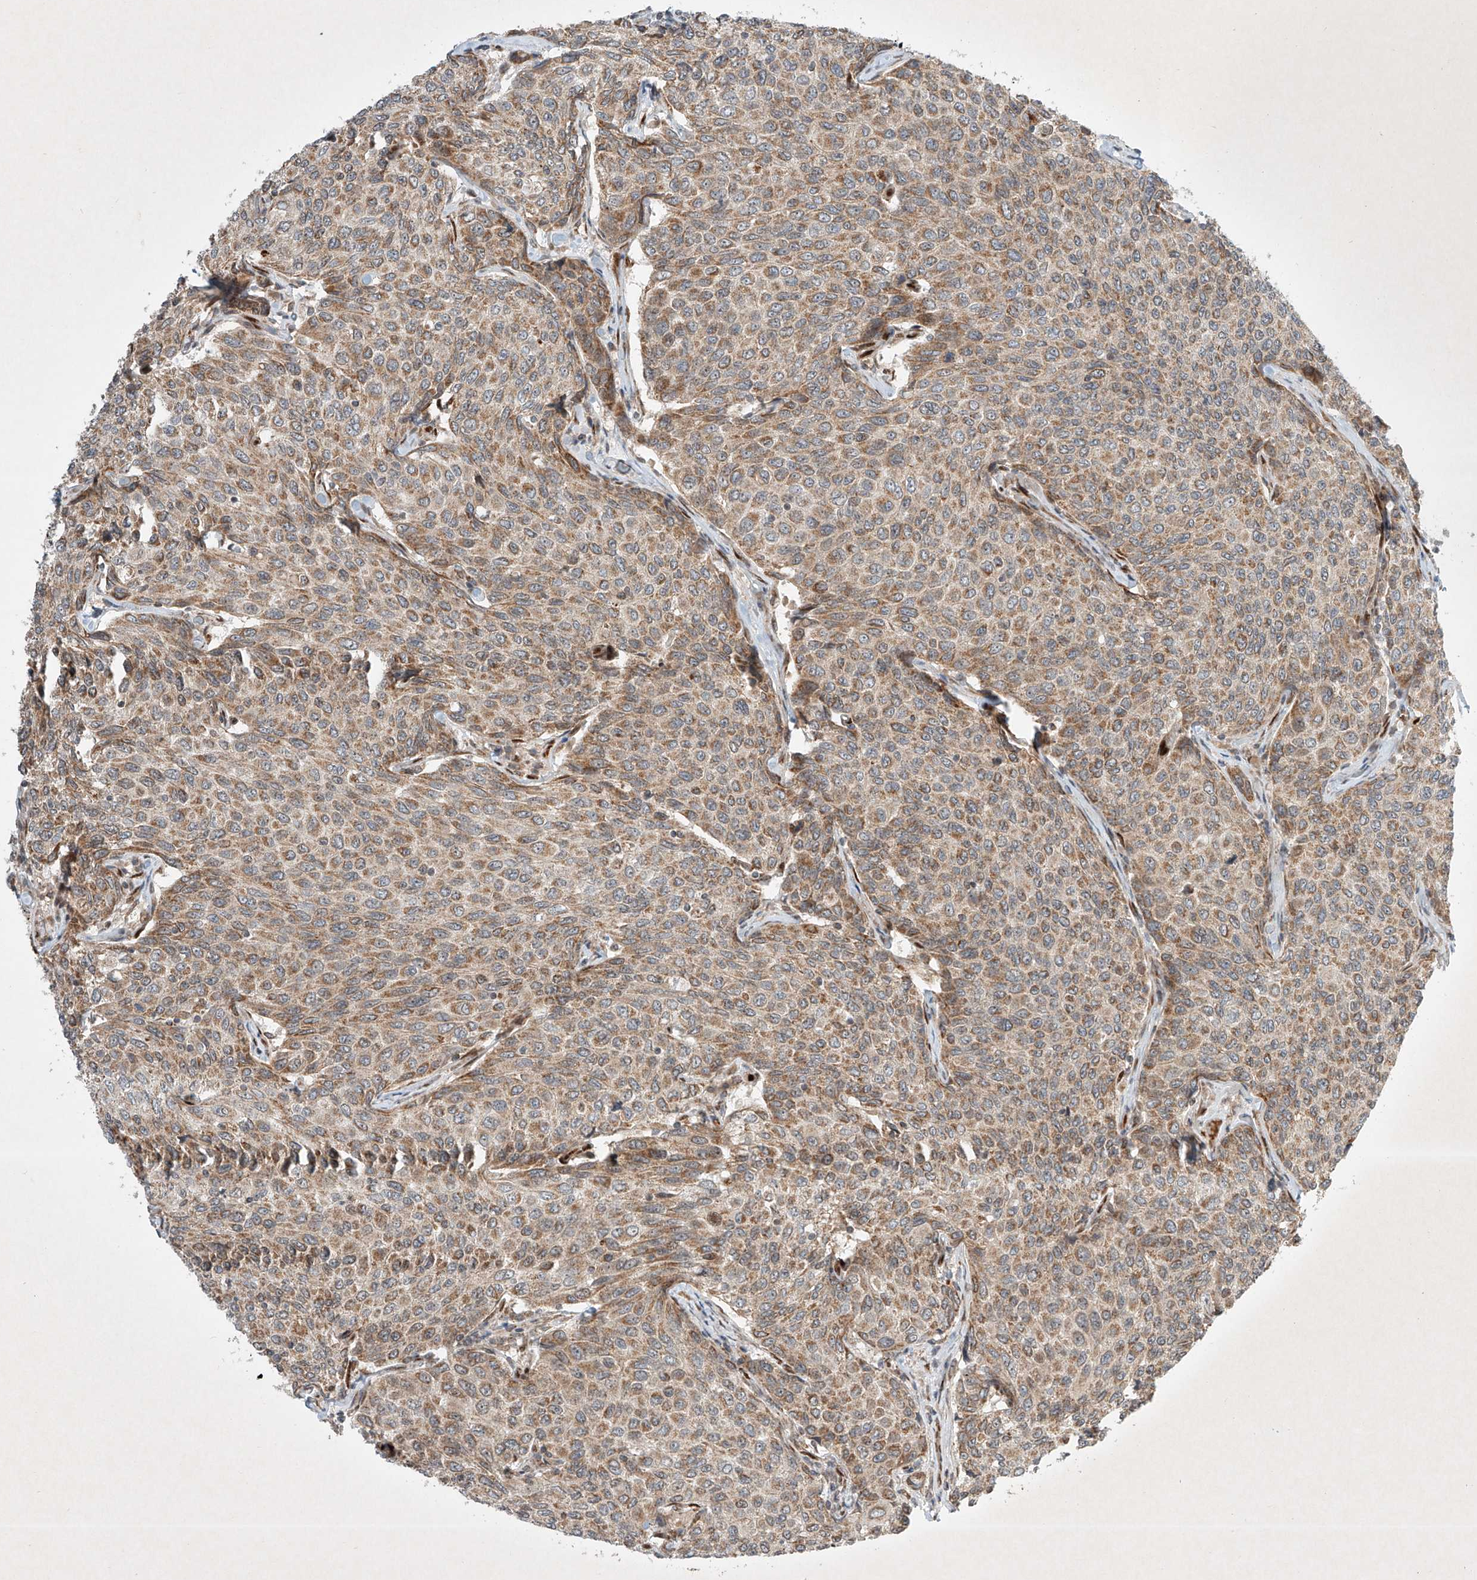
{"staining": {"intensity": "moderate", "quantity": ">75%", "location": "cytoplasmic/membranous"}, "tissue": "breast cancer", "cell_type": "Tumor cells", "image_type": "cancer", "snomed": [{"axis": "morphology", "description": "Duct carcinoma"}, {"axis": "topography", "description": "Breast"}], "caption": "Human invasive ductal carcinoma (breast) stained with a brown dye shows moderate cytoplasmic/membranous positive staining in about >75% of tumor cells.", "gene": "EPG5", "patient": {"sex": "female", "age": 55}}